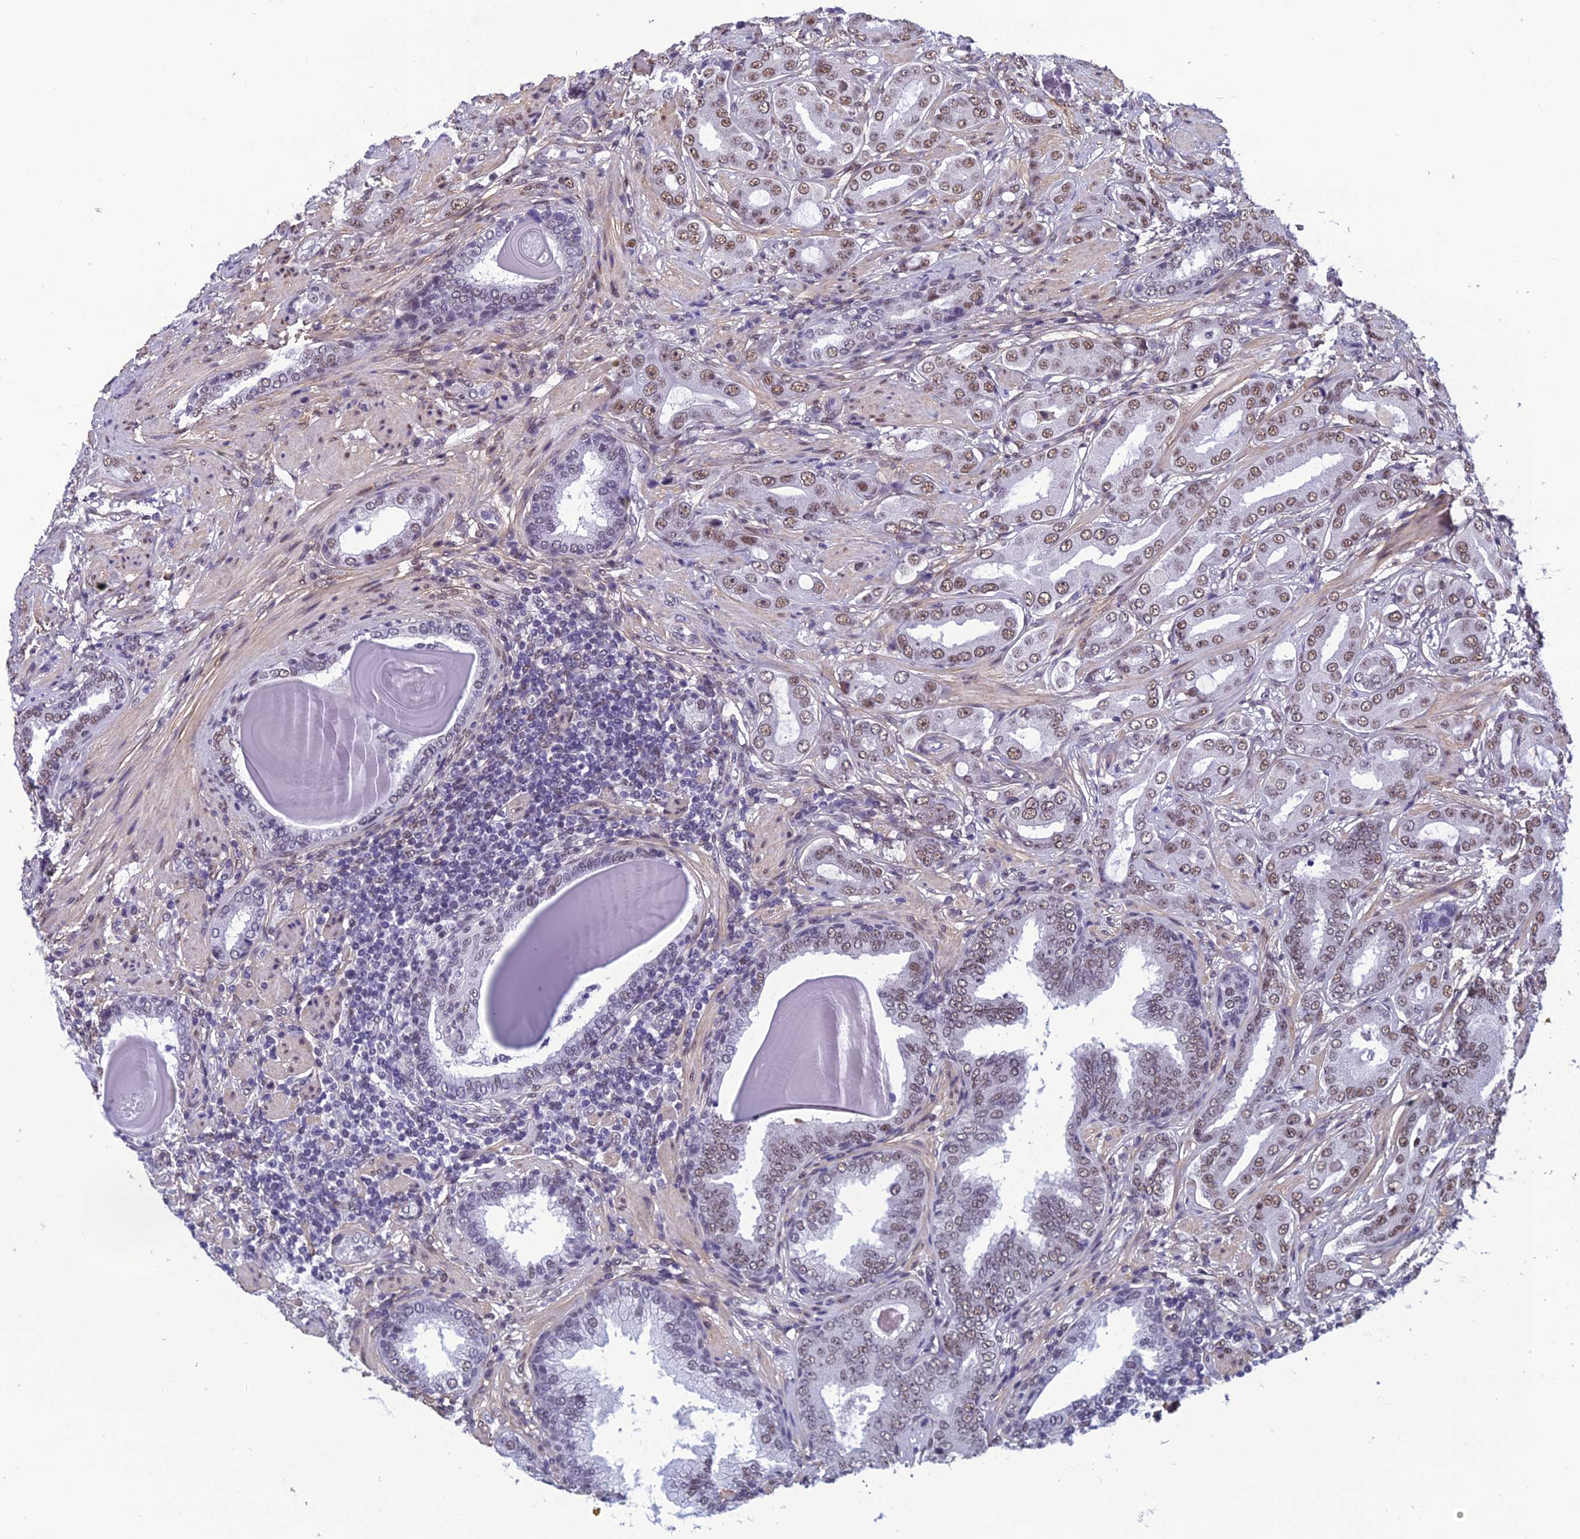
{"staining": {"intensity": "moderate", "quantity": ">75%", "location": "nuclear"}, "tissue": "prostate cancer", "cell_type": "Tumor cells", "image_type": "cancer", "snomed": [{"axis": "morphology", "description": "Adenocarcinoma, Low grade"}, {"axis": "topography", "description": "Prostate"}], "caption": "The immunohistochemical stain shows moderate nuclear staining in tumor cells of prostate adenocarcinoma (low-grade) tissue.", "gene": "RSRC1", "patient": {"sex": "male", "age": 57}}